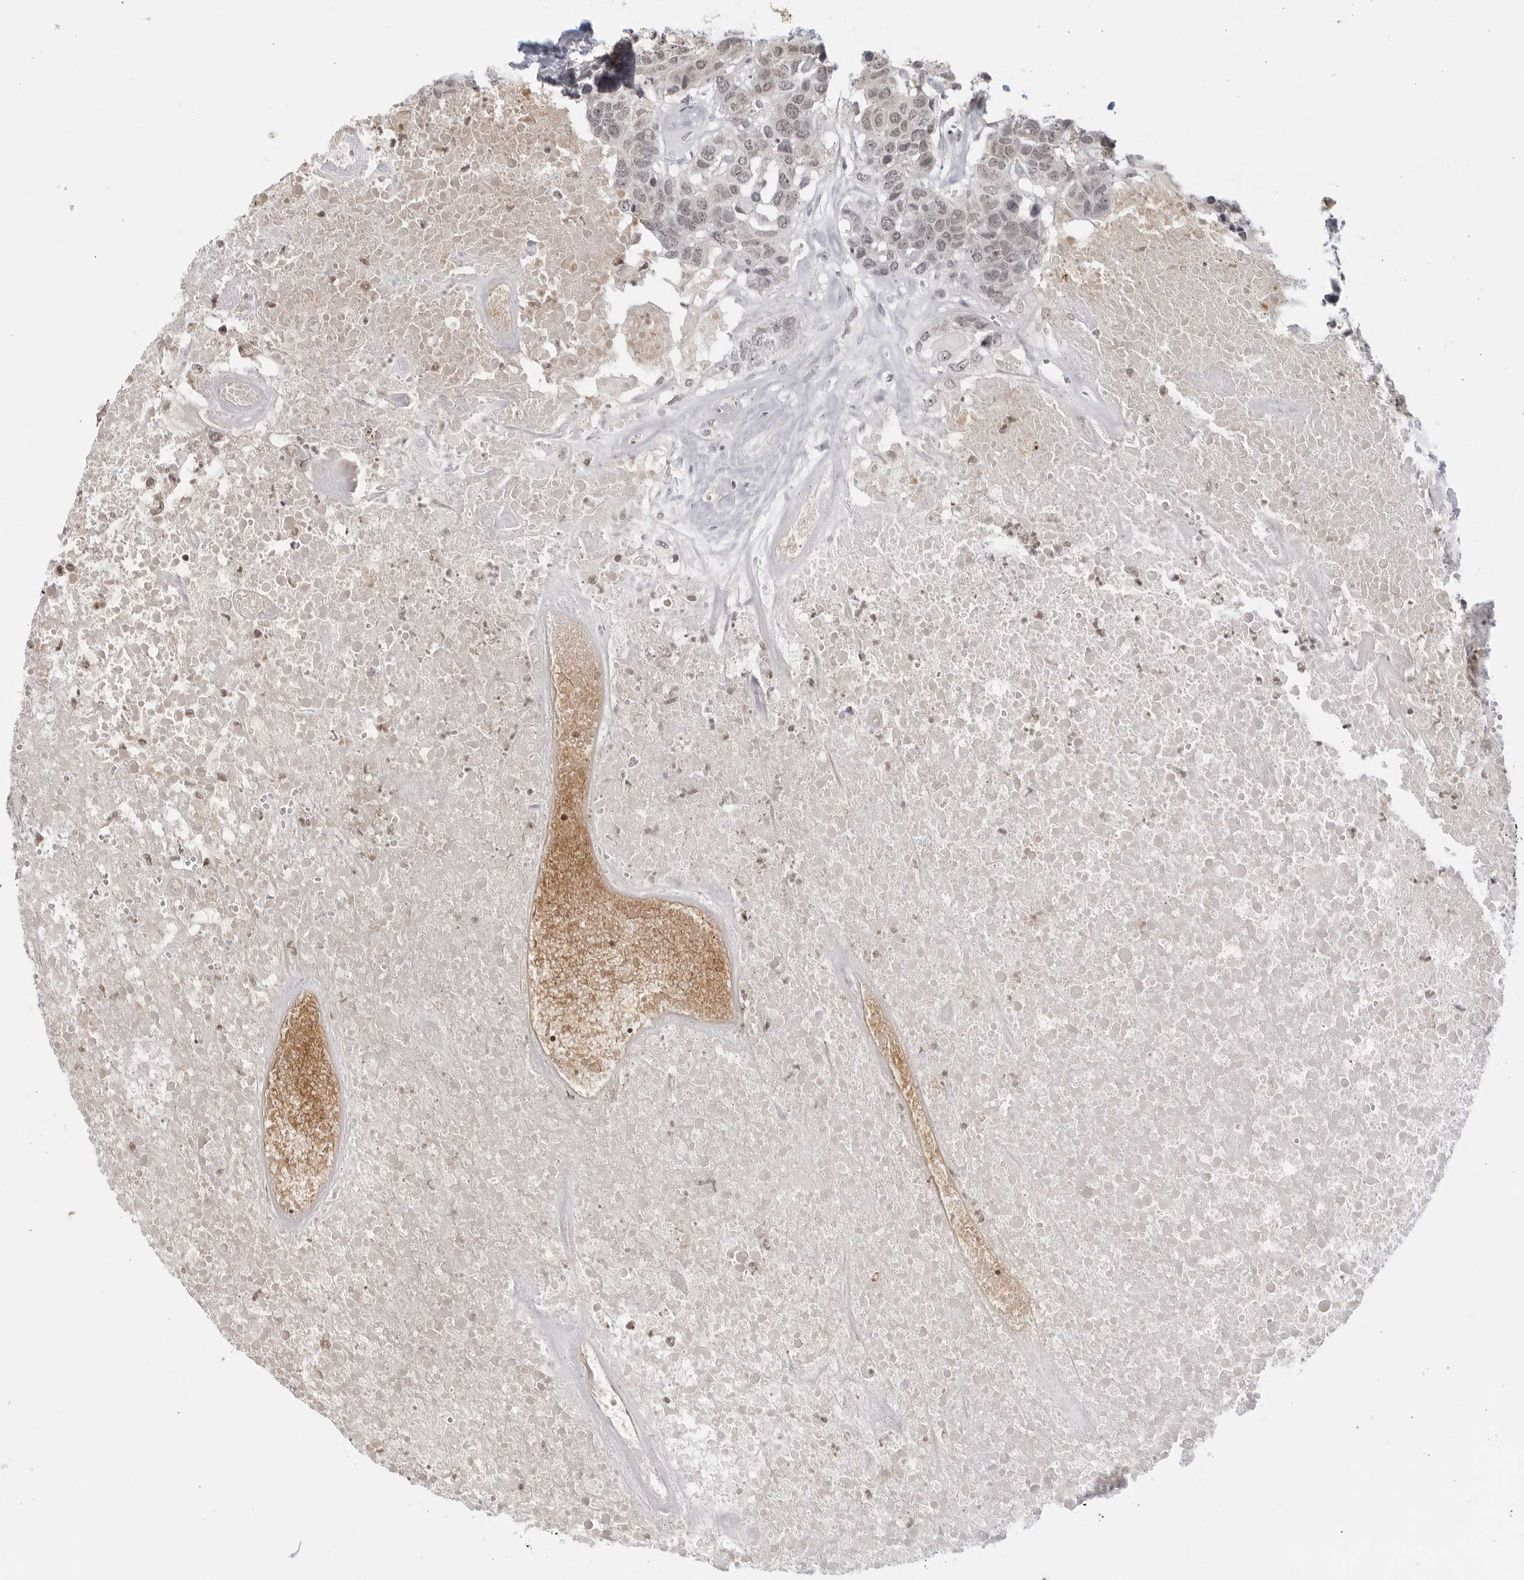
{"staining": {"intensity": "weak", "quantity": "<25%", "location": "nuclear"}, "tissue": "head and neck cancer", "cell_type": "Tumor cells", "image_type": "cancer", "snomed": [{"axis": "morphology", "description": "Squamous cell carcinoma, NOS"}, {"axis": "topography", "description": "Head-Neck"}], "caption": "A photomicrograph of head and neck squamous cell carcinoma stained for a protein reveals no brown staining in tumor cells.", "gene": "RAB11FIP3", "patient": {"sex": "male", "age": 66}}